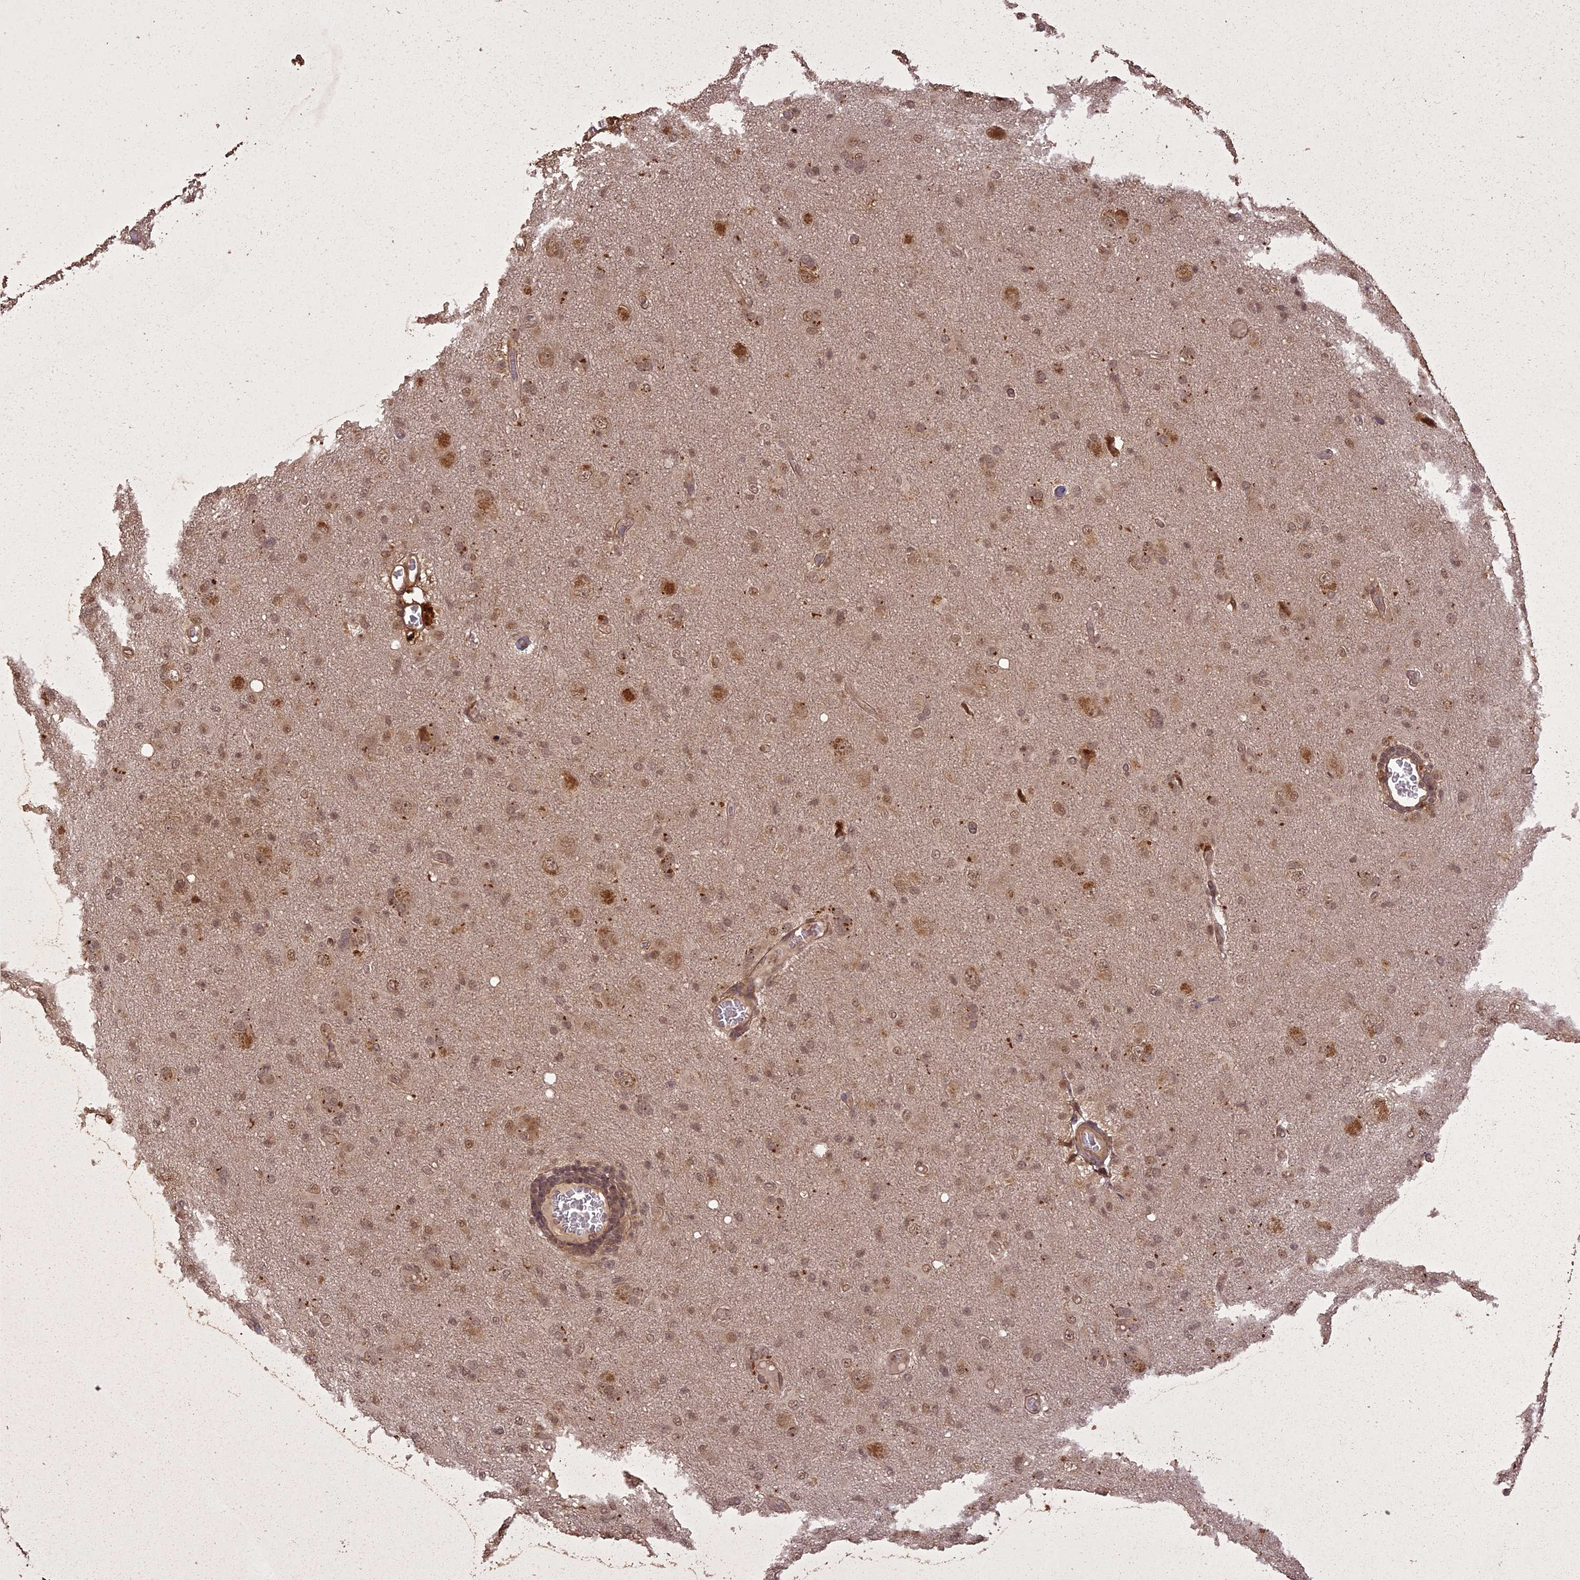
{"staining": {"intensity": "weak", "quantity": ">75%", "location": "cytoplasmic/membranous,nuclear"}, "tissue": "glioma", "cell_type": "Tumor cells", "image_type": "cancer", "snomed": [{"axis": "morphology", "description": "Glioma, malignant, High grade"}, {"axis": "topography", "description": "Brain"}], "caption": "Protein staining exhibits weak cytoplasmic/membranous and nuclear expression in approximately >75% of tumor cells in high-grade glioma (malignant). (brown staining indicates protein expression, while blue staining denotes nuclei).", "gene": "LIN37", "patient": {"sex": "female", "age": 57}}